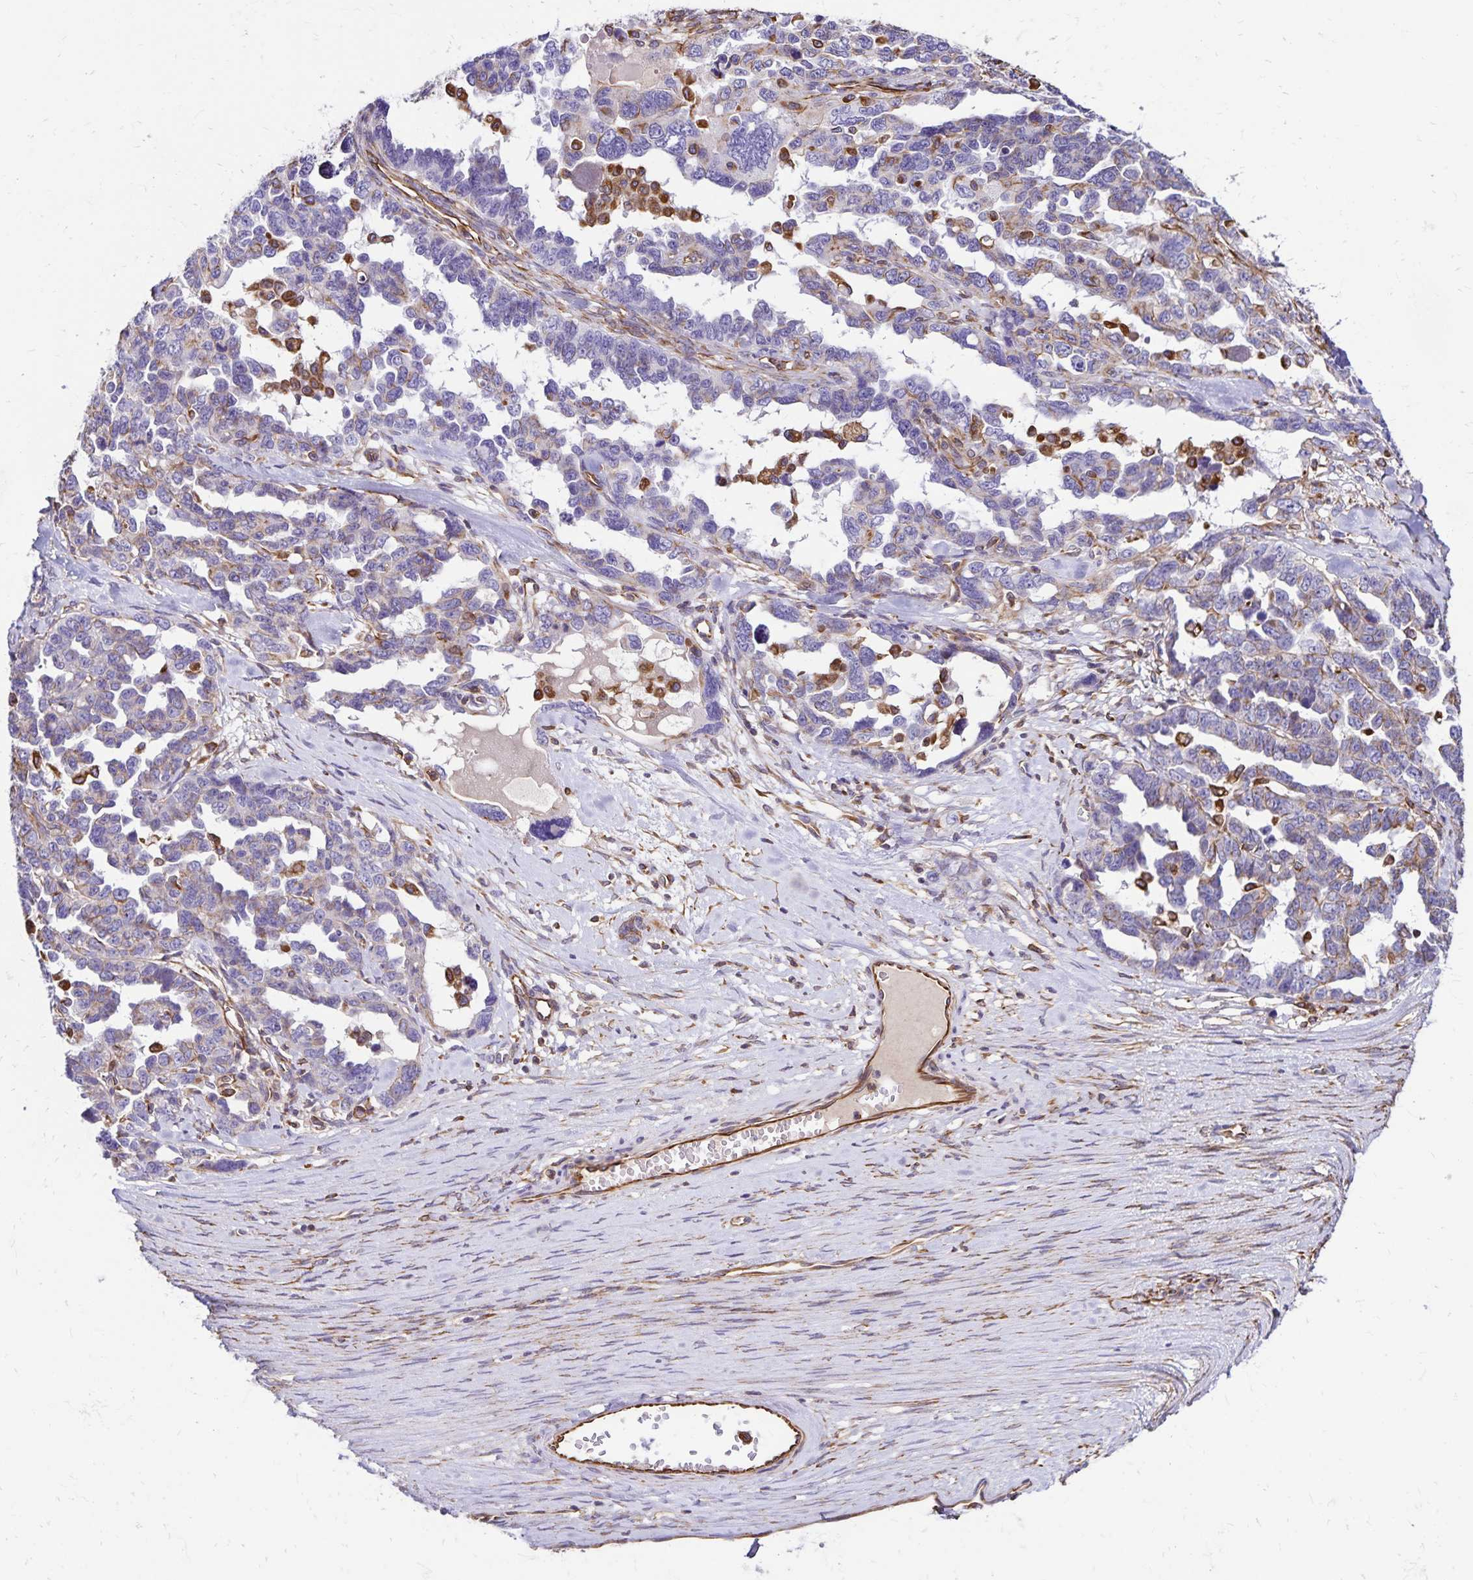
{"staining": {"intensity": "negative", "quantity": "none", "location": "none"}, "tissue": "ovarian cancer", "cell_type": "Tumor cells", "image_type": "cancer", "snomed": [{"axis": "morphology", "description": "Cystadenocarcinoma, serous, NOS"}, {"axis": "topography", "description": "Ovary"}], "caption": "Immunohistochemistry (IHC) of human serous cystadenocarcinoma (ovarian) exhibits no expression in tumor cells. (Immunohistochemistry, brightfield microscopy, high magnification).", "gene": "TRPV6", "patient": {"sex": "female", "age": 69}}